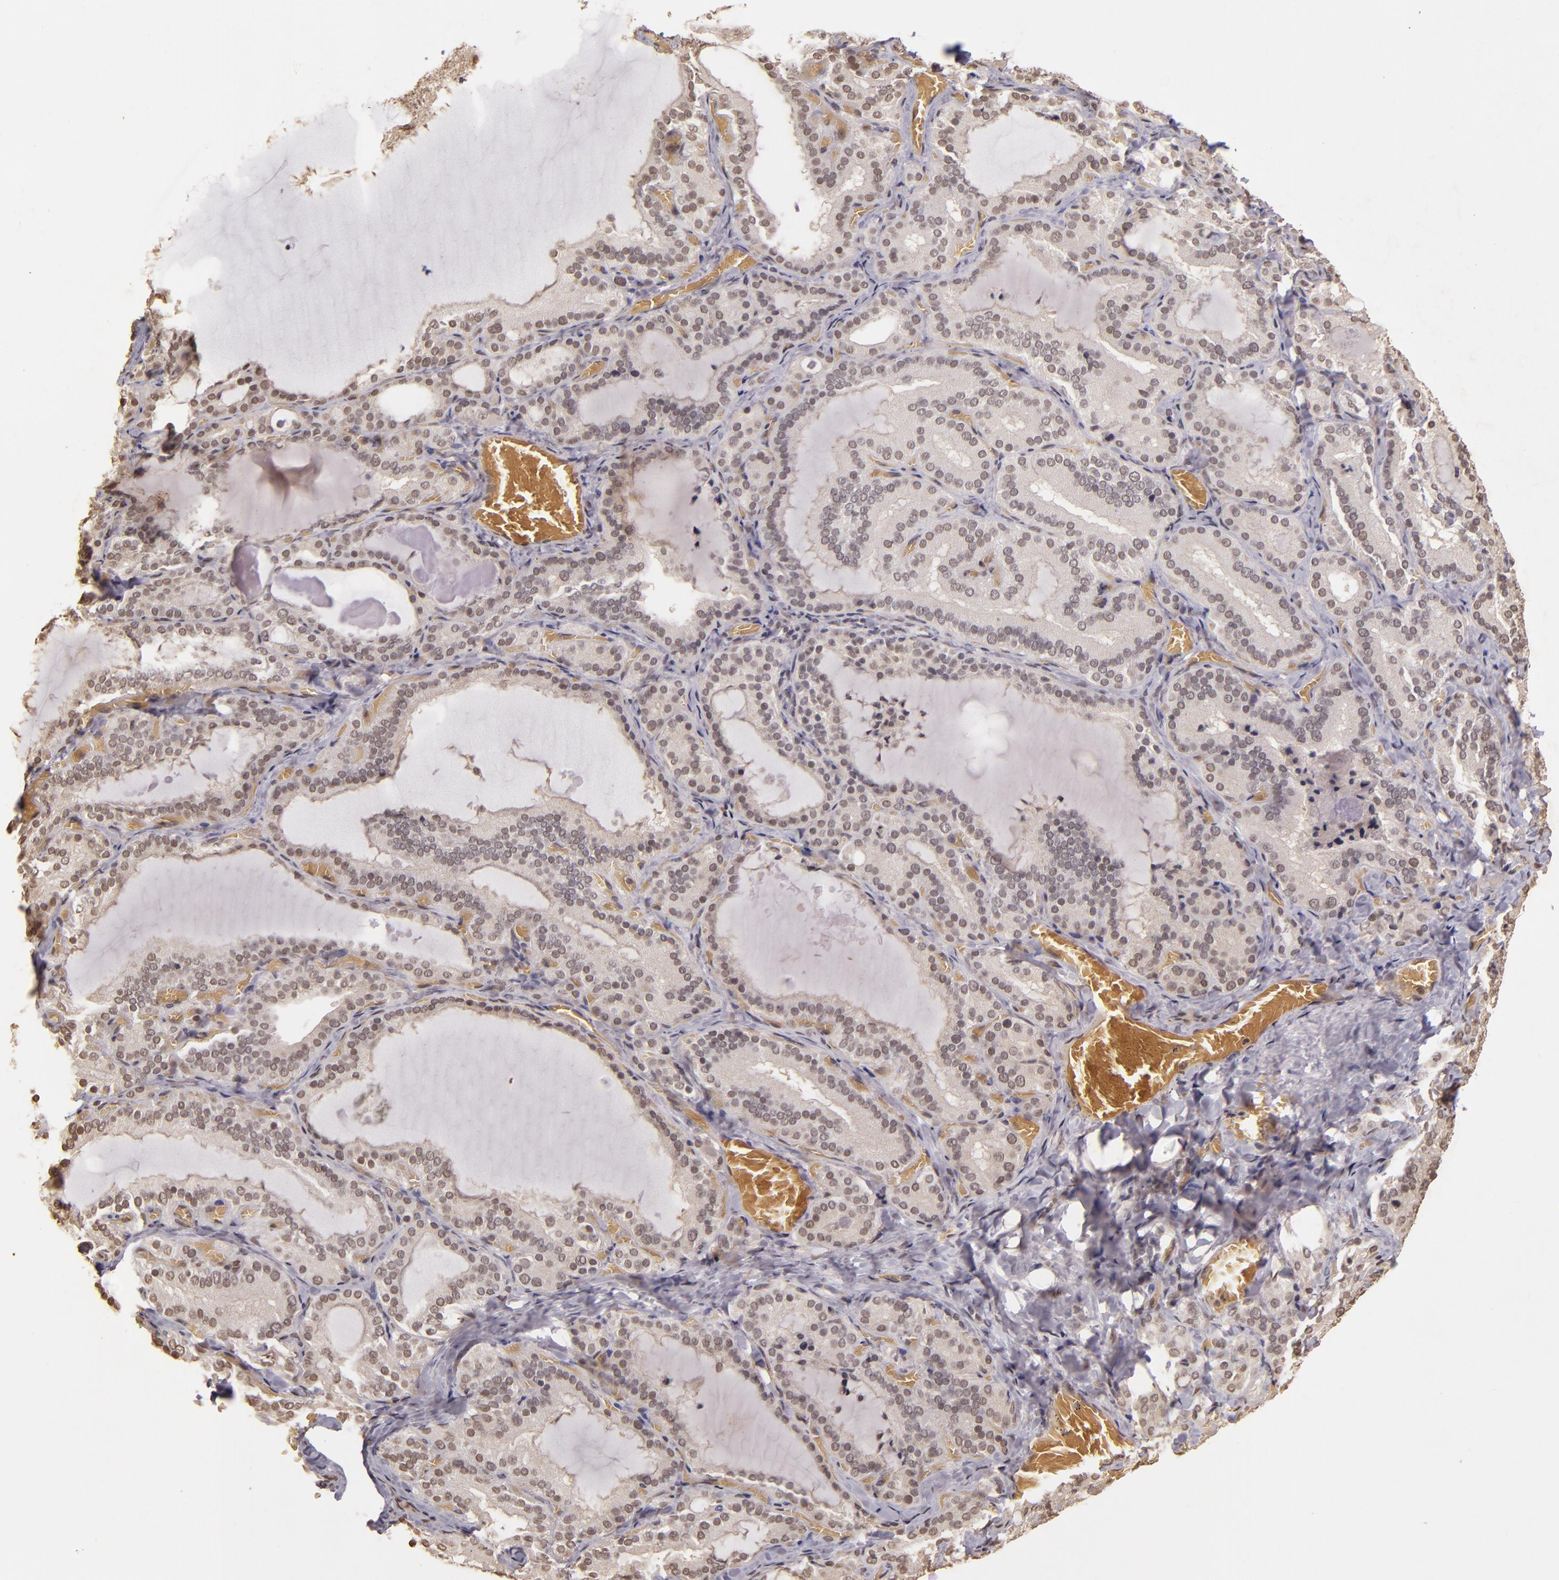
{"staining": {"intensity": "weak", "quantity": ">75%", "location": "cytoplasmic/membranous,nuclear"}, "tissue": "thyroid gland", "cell_type": "Glandular cells", "image_type": "normal", "snomed": [{"axis": "morphology", "description": "Normal tissue, NOS"}, {"axis": "topography", "description": "Thyroid gland"}], "caption": "Brown immunohistochemical staining in unremarkable thyroid gland reveals weak cytoplasmic/membranous,nuclear positivity in approximately >75% of glandular cells.", "gene": "CUL1", "patient": {"sex": "female", "age": 33}}